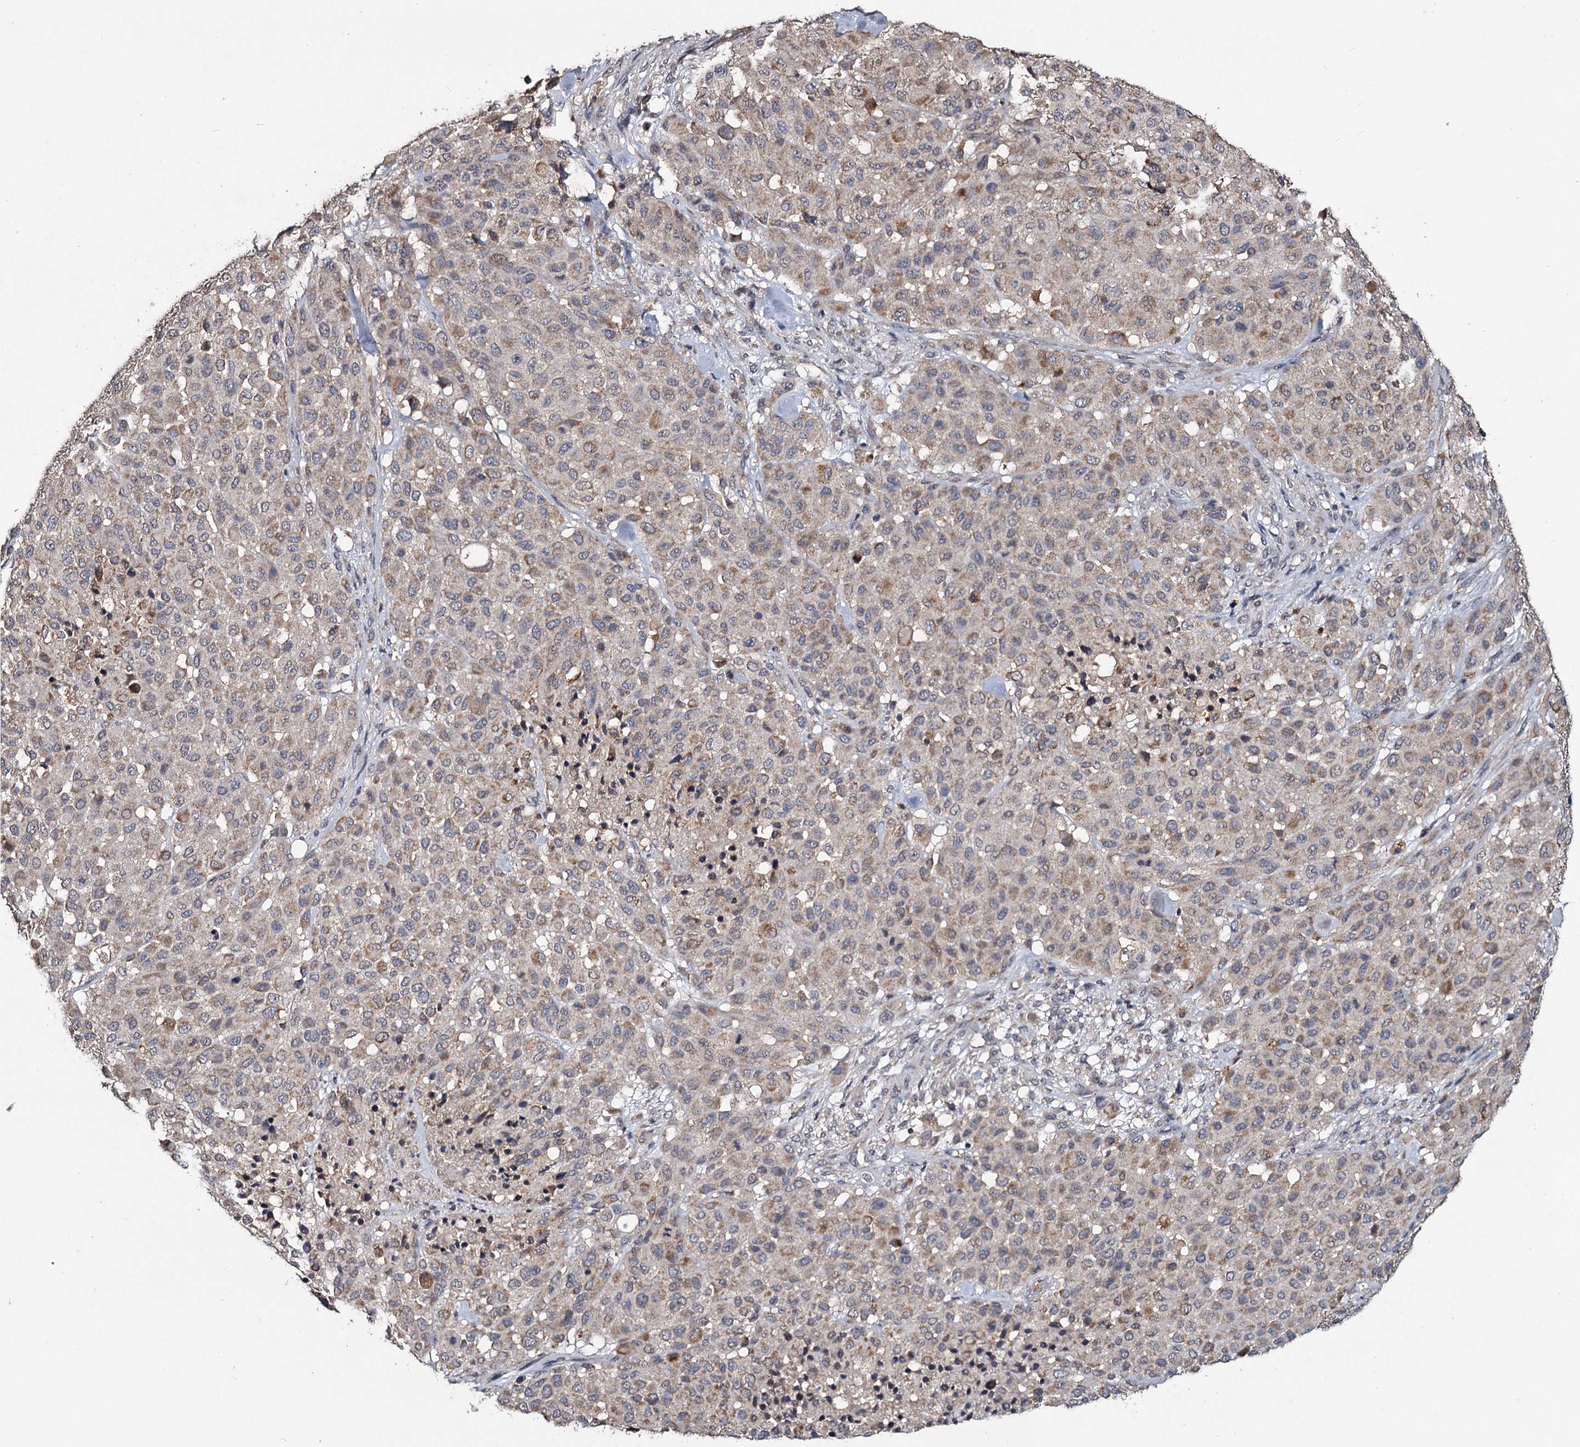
{"staining": {"intensity": "moderate", "quantity": "<25%", "location": "cytoplasmic/membranous"}, "tissue": "melanoma", "cell_type": "Tumor cells", "image_type": "cancer", "snomed": [{"axis": "morphology", "description": "Malignant melanoma, Metastatic site"}, {"axis": "topography", "description": "Skin"}], "caption": "A brown stain shows moderate cytoplasmic/membranous staining of a protein in malignant melanoma (metastatic site) tumor cells.", "gene": "VPS37D", "patient": {"sex": "female", "age": 81}}